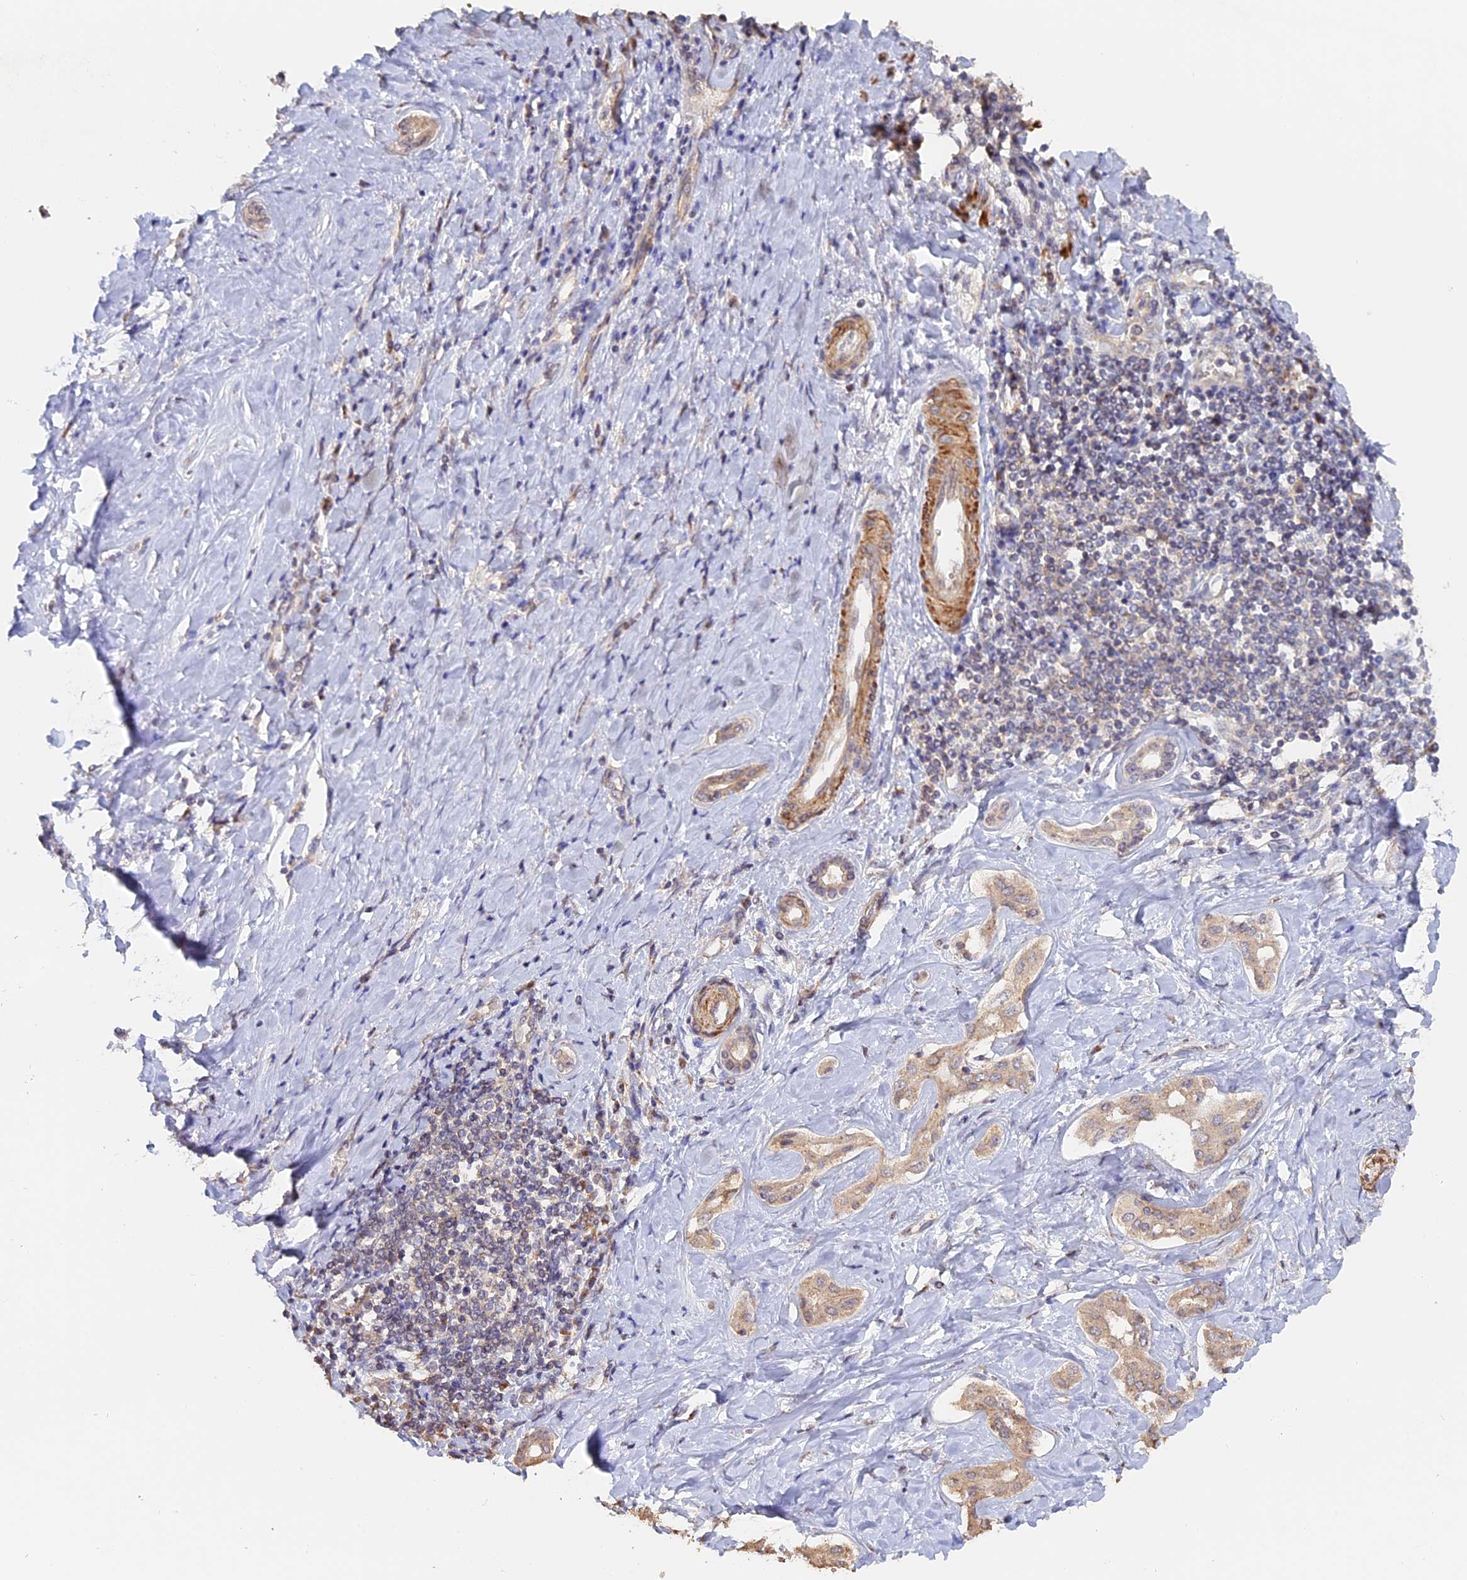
{"staining": {"intensity": "weak", "quantity": ">75%", "location": "cytoplasmic/membranous"}, "tissue": "liver cancer", "cell_type": "Tumor cells", "image_type": "cancer", "snomed": [{"axis": "morphology", "description": "Cholangiocarcinoma"}, {"axis": "topography", "description": "Liver"}], "caption": "An image showing weak cytoplasmic/membranous positivity in approximately >75% of tumor cells in cholangiocarcinoma (liver), as visualized by brown immunohistochemical staining.", "gene": "TANGO6", "patient": {"sex": "female", "age": 77}}